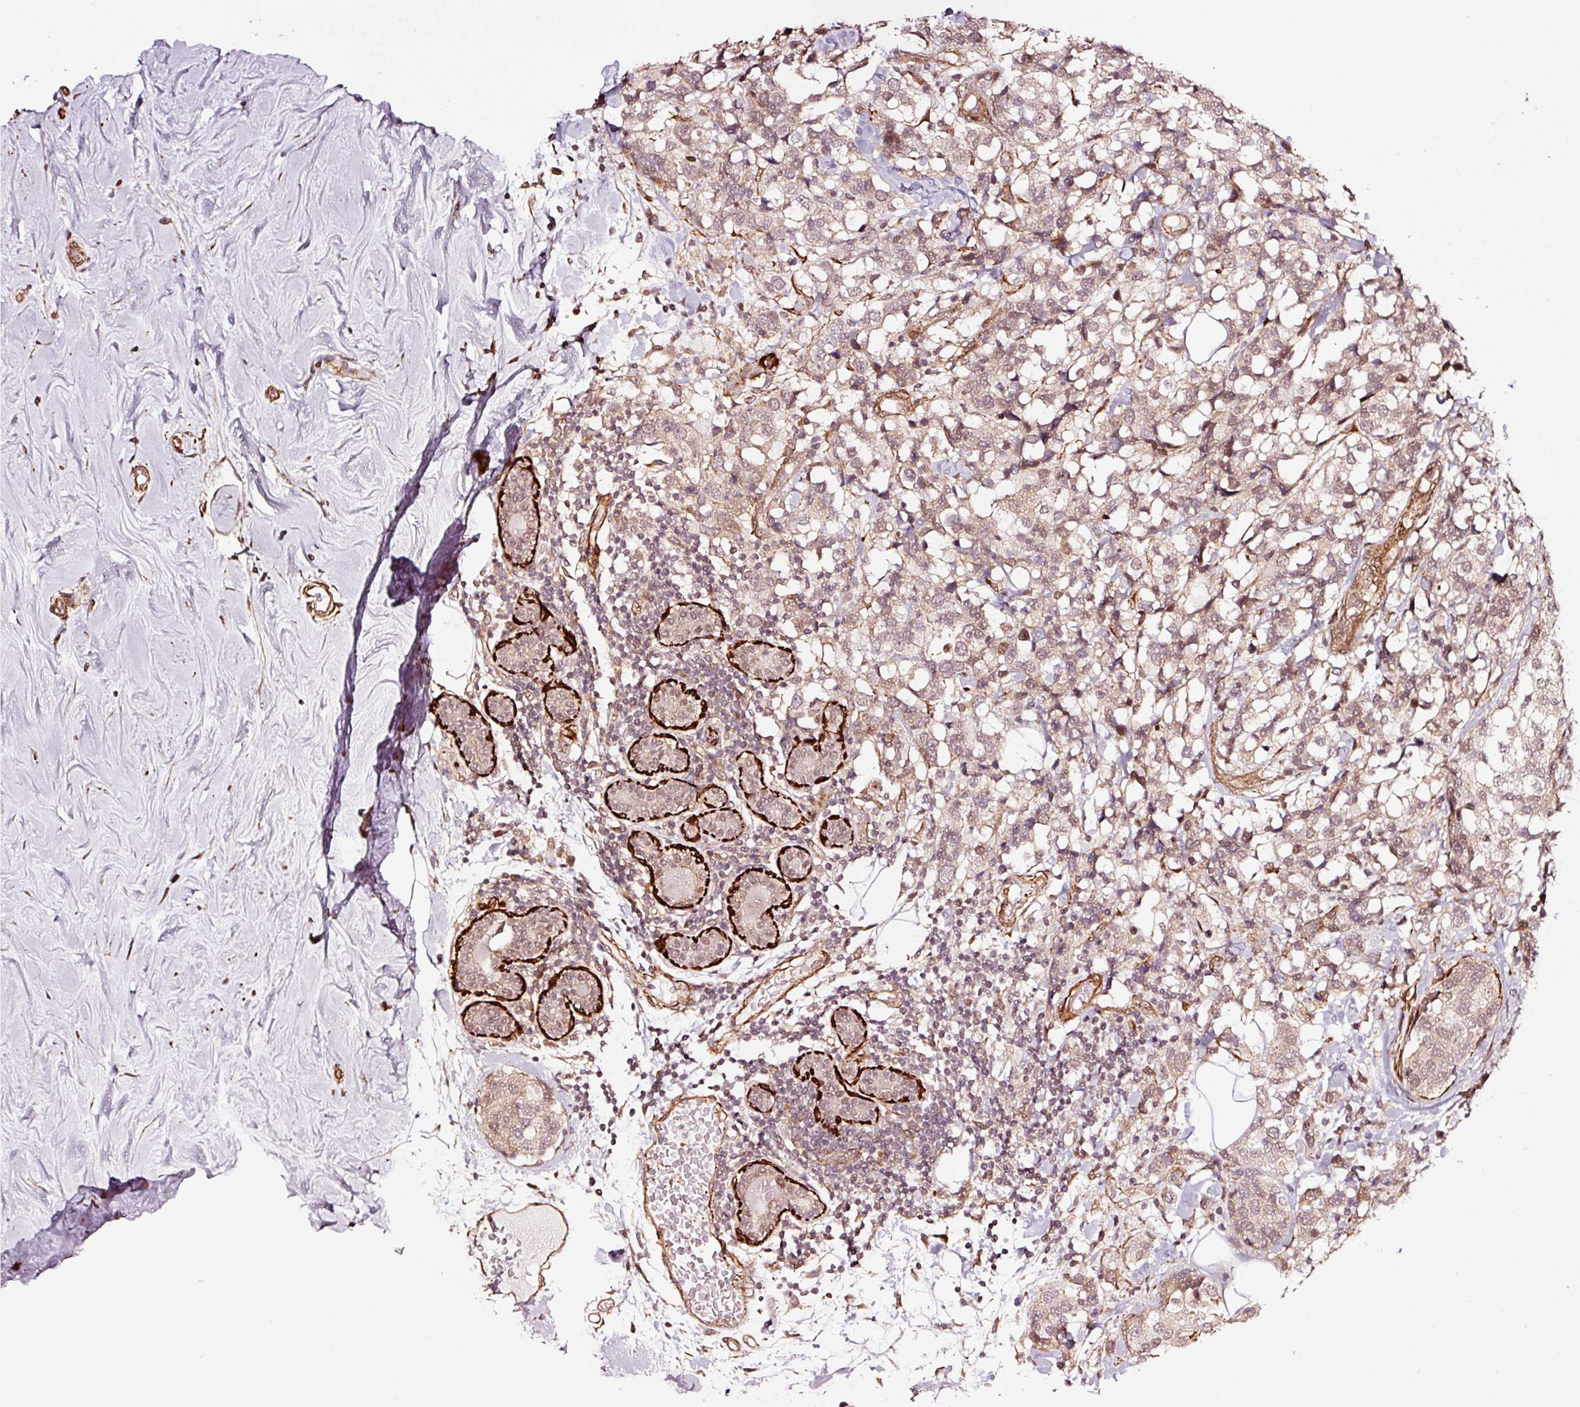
{"staining": {"intensity": "weak", "quantity": ">75%", "location": "nuclear"}, "tissue": "breast cancer", "cell_type": "Tumor cells", "image_type": "cancer", "snomed": [{"axis": "morphology", "description": "Lobular carcinoma"}, {"axis": "topography", "description": "Breast"}], "caption": "High-power microscopy captured an immunohistochemistry (IHC) micrograph of breast cancer (lobular carcinoma), revealing weak nuclear positivity in approximately >75% of tumor cells.", "gene": "TPM1", "patient": {"sex": "female", "age": 59}}